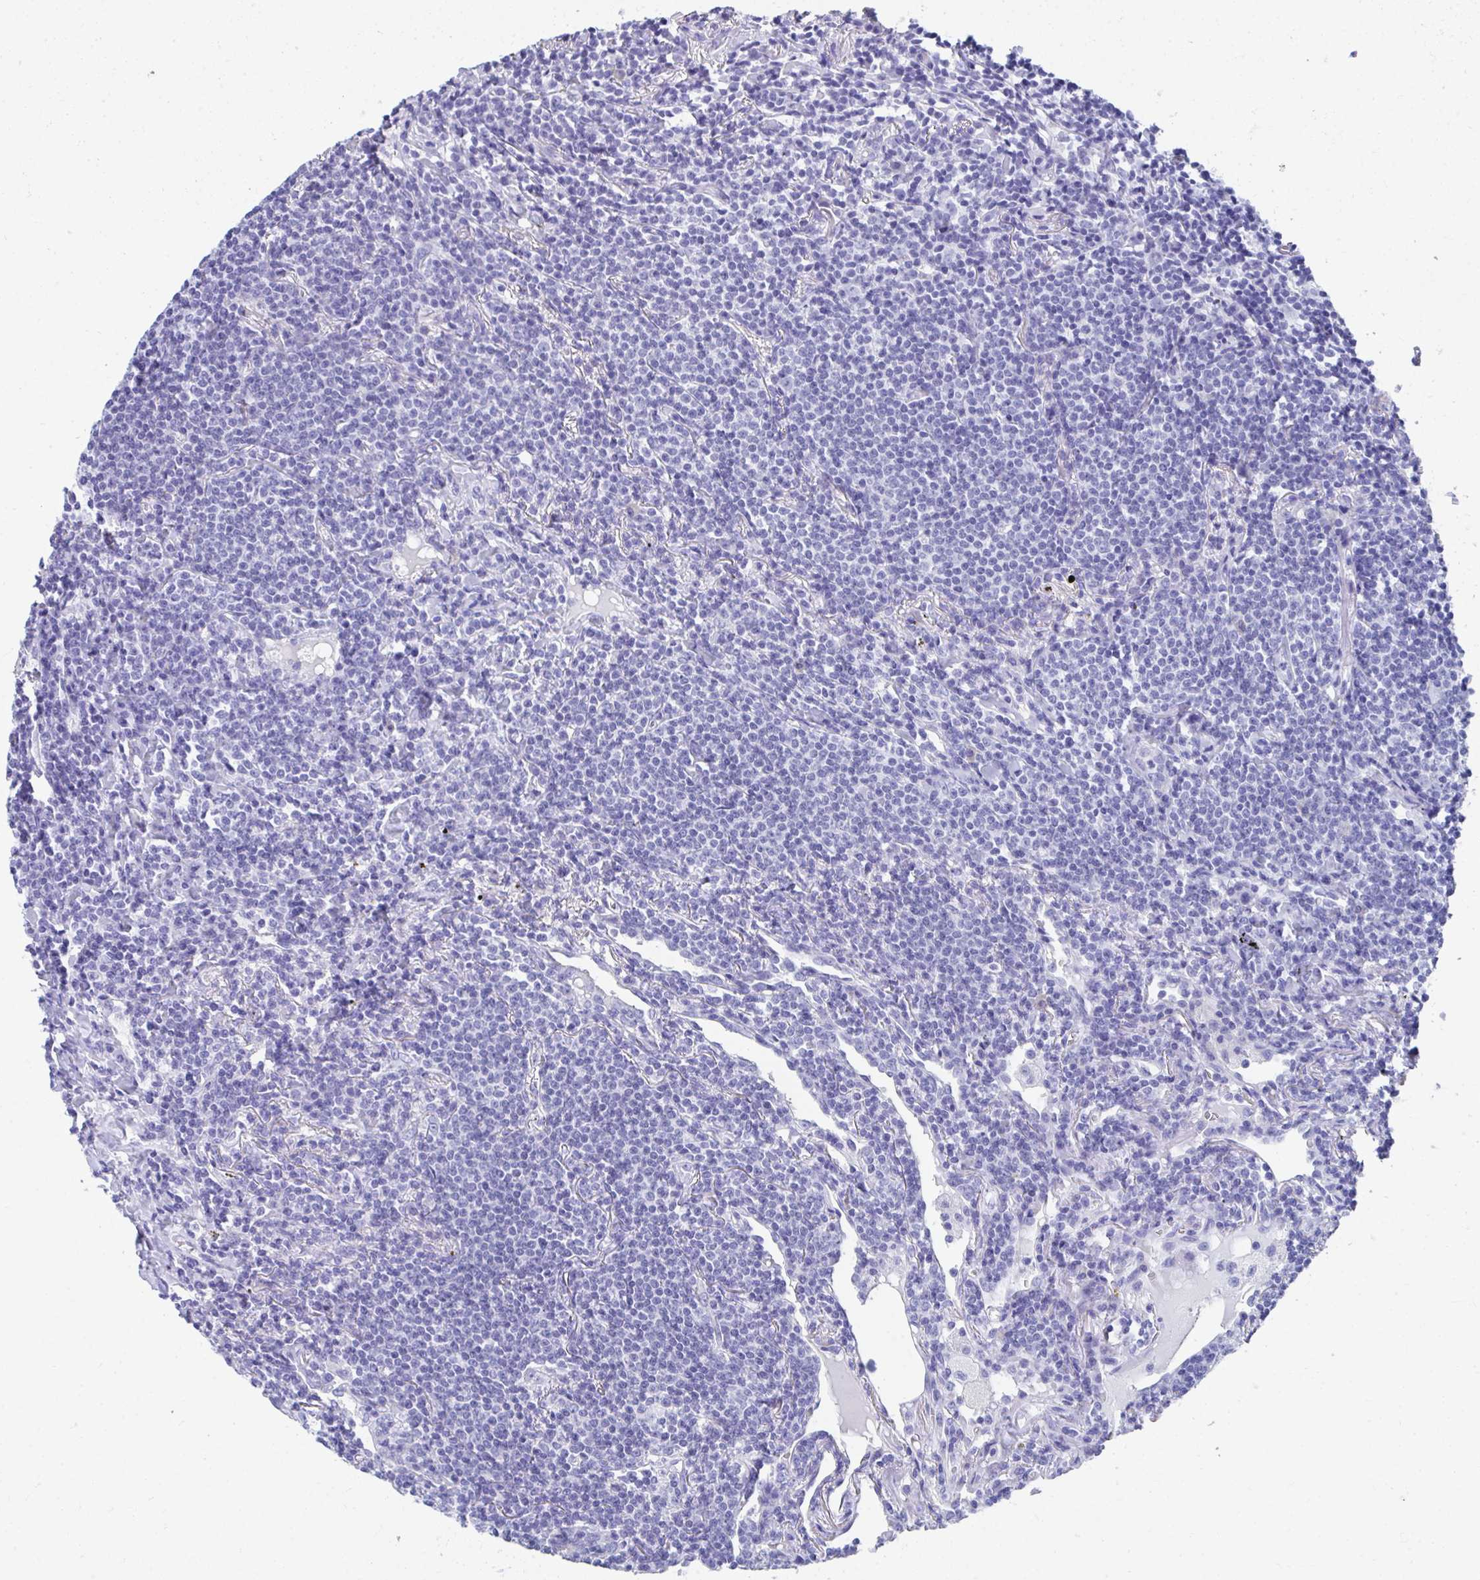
{"staining": {"intensity": "negative", "quantity": "none", "location": "none"}, "tissue": "lymphoma", "cell_type": "Tumor cells", "image_type": "cancer", "snomed": [{"axis": "morphology", "description": "Malignant lymphoma, non-Hodgkin's type, Low grade"}, {"axis": "topography", "description": "Lung"}], "caption": "The immunohistochemistry (IHC) image has no significant positivity in tumor cells of malignant lymphoma, non-Hodgkin's type (low-grade) tissue.", "gene": "HGD", "patient": {"sex": "female", "age": 71}}